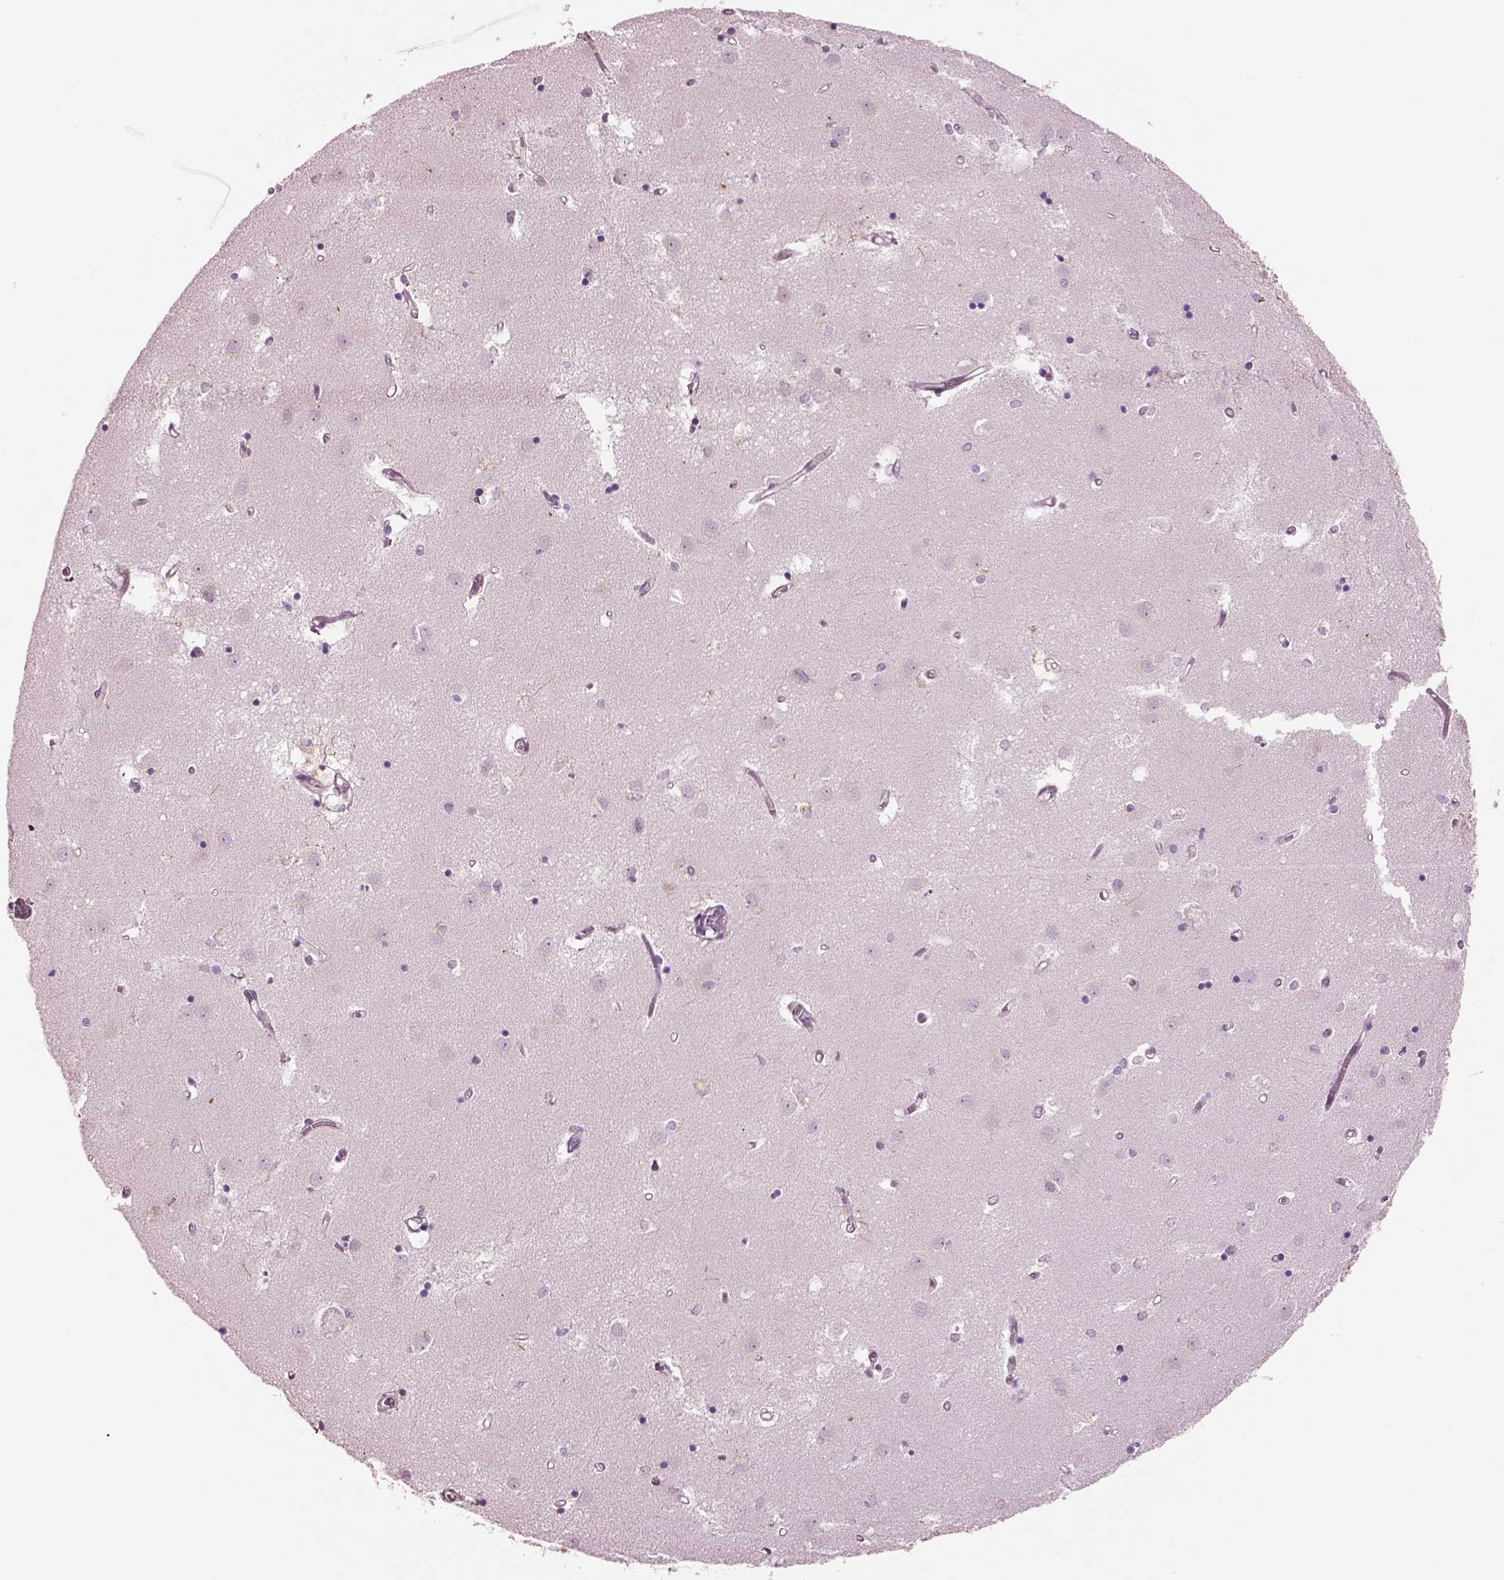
{"staining": {"intensity": "negative", "quantity": "none", "location": "none"}, "tissue": "caudate", "cell_type": "Glial cells", "image_type": "normal", "snomed": [{"axis": "morphology", "description": "Normal tissue, NOS"}, {"axis": "topography", "description": "Lateral ventricle wall"}], "caption": "Immunohistochemical staining of normal caudate shows no significant expression in glial cells.", "gene": "SEPHS1", "patient": {"sex": "male", "age": 54}}